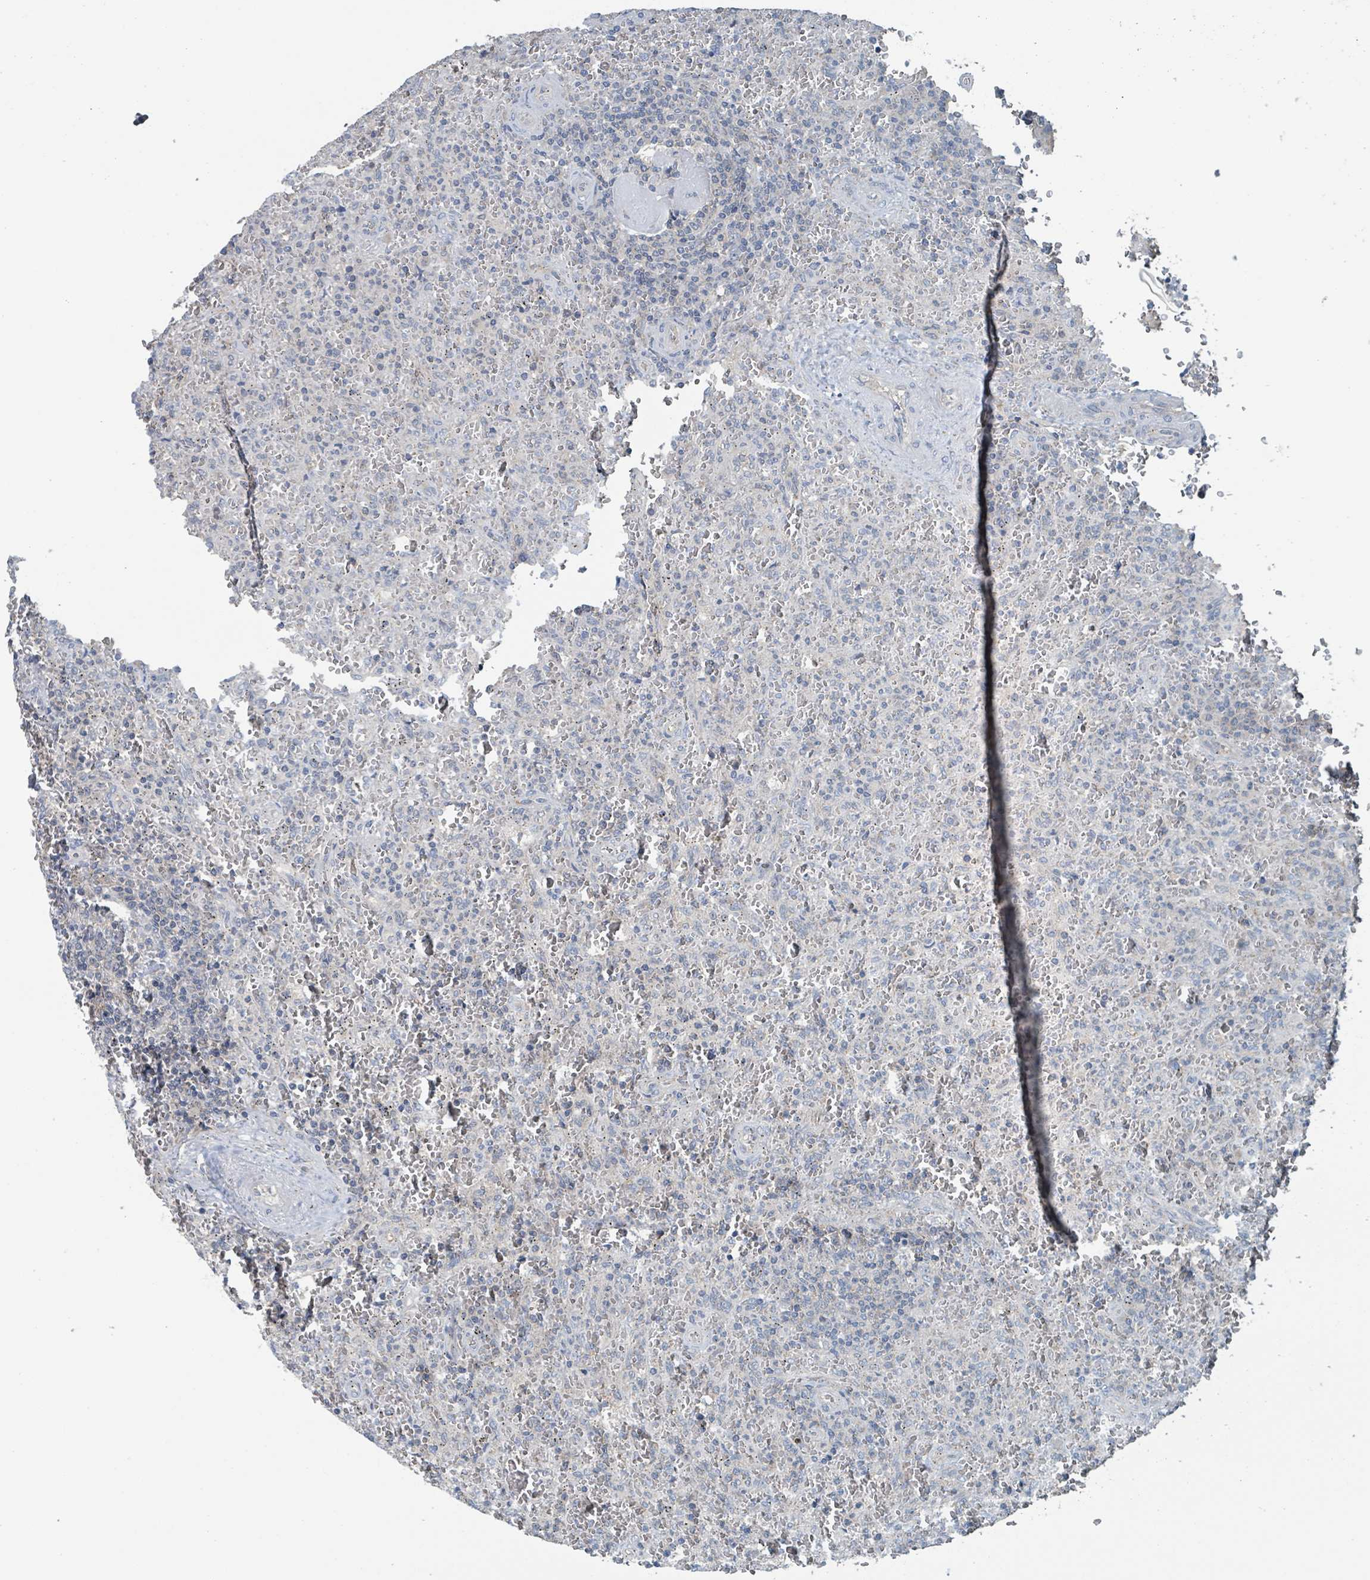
{"staining": {"intensity": "negative", "quantity": "none", "location": "none"}, "tissue": "lymphoma", "cell_type": "Tumor cells", "image_type": "cancer", "snomed": [{"axis": "morphology", "description": "Malignant lymphoma, non-Hodgkin's type, Low grade"}, {"axis": "topography", "description": "Spleen"}], "caption": "There is no significant expression in tumor cells of malignant lymphoma, non-Hodgkin's type (low-grade).", "gene": "ACBD4", "patient": {"sex": "female", "age": 64}}